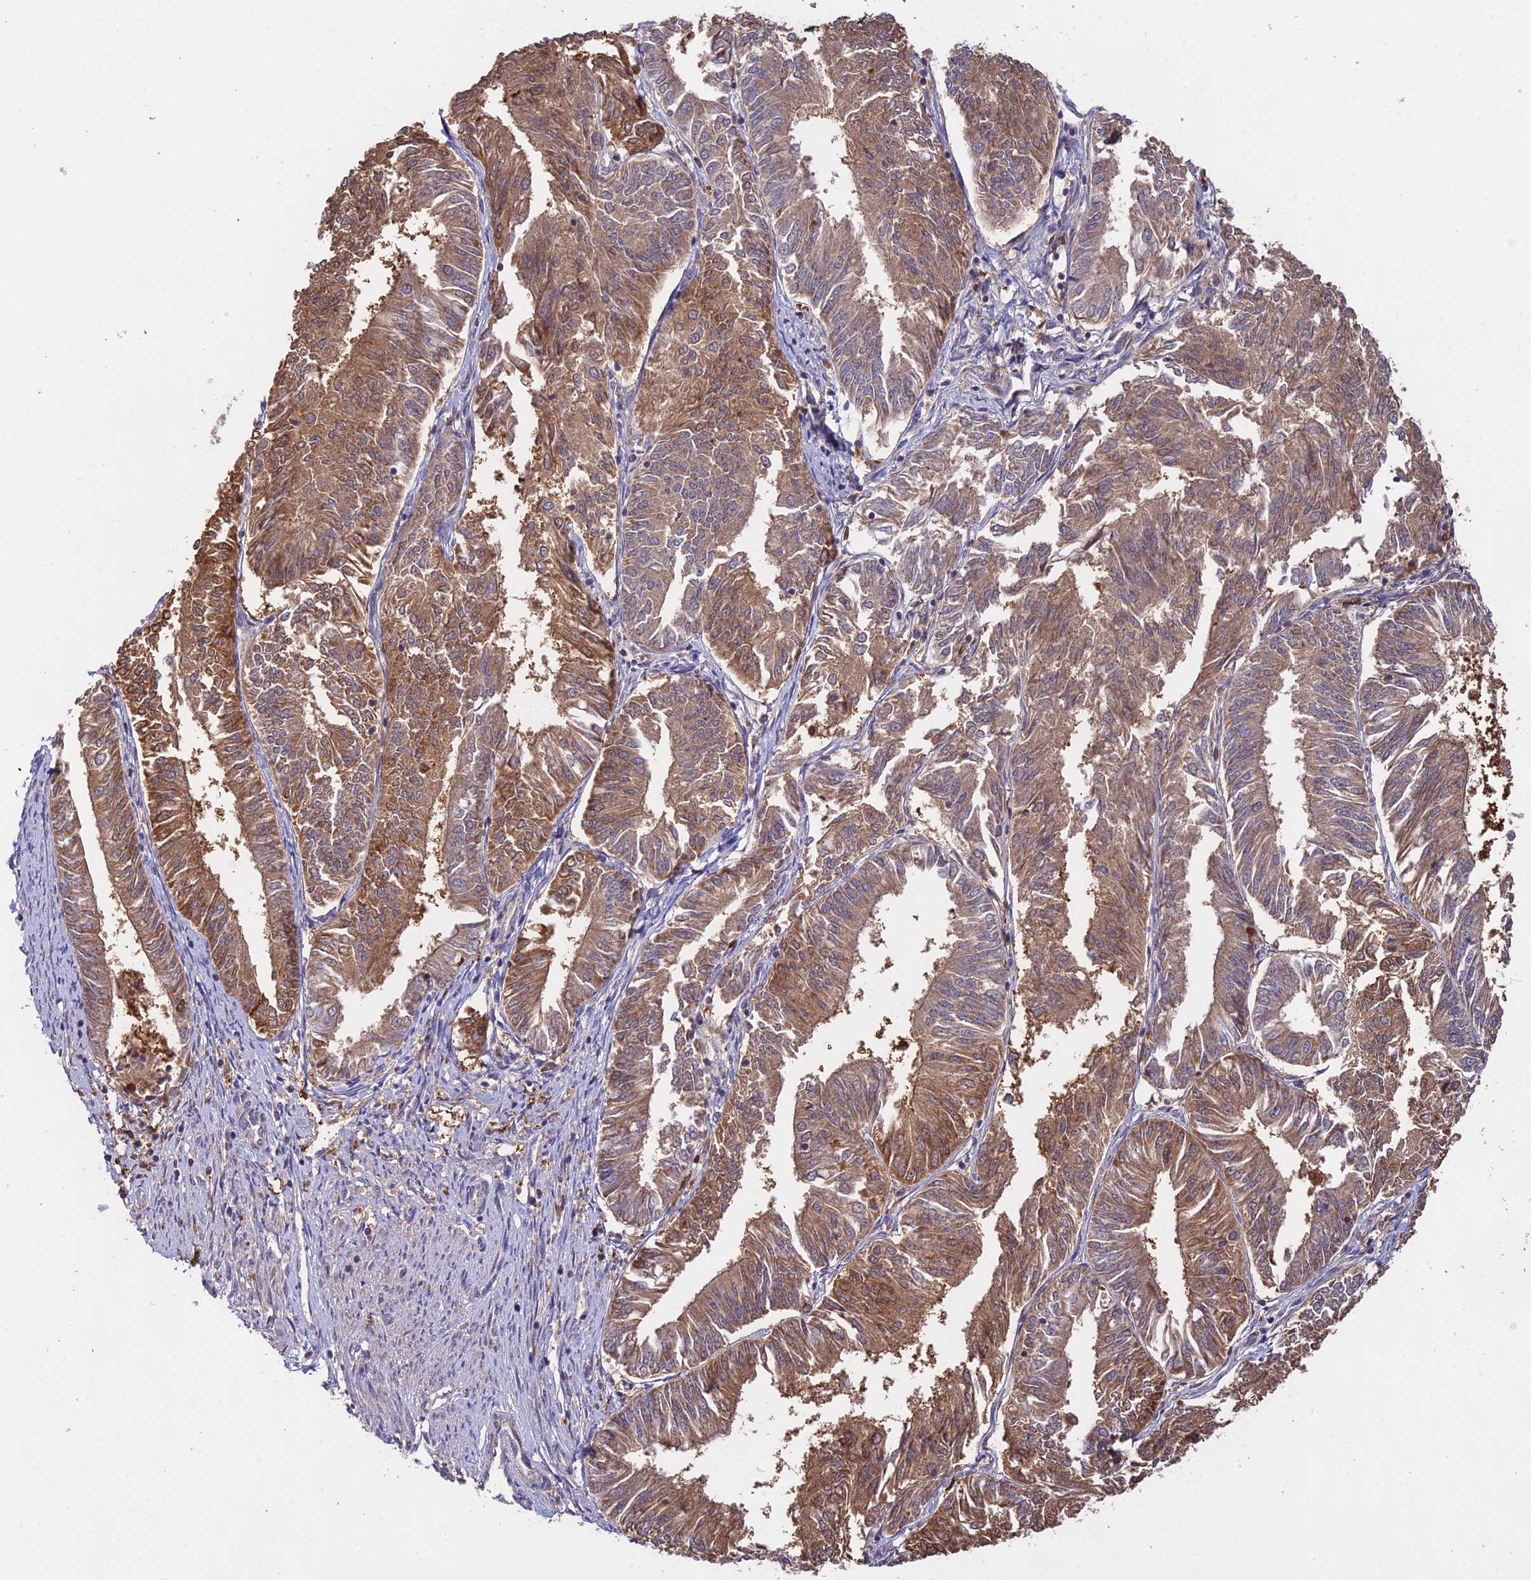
{"staining": {"intensity": "moderate", "quantity": ">75%", "location": "cytoplasmic/membranous"}, "tissue": "endometrial cancer", "cell_type": "Tumor cells", "image_type": "cancer", "snomed": [{"axis": "morphology", "description": "Adenocarcinoma, NOS"}, {"axis": "topography", "description": "Endometrium"}], "caption": "IHC (DAB (3,3'-diaminobenzidine)) staining of human endometrial cancer exhibits moderate cytoplasmic/membranous protein expression in about >75% of tumor cells.", "gene": "FBP1", "patient": {"sex": "female", "age": 58}}